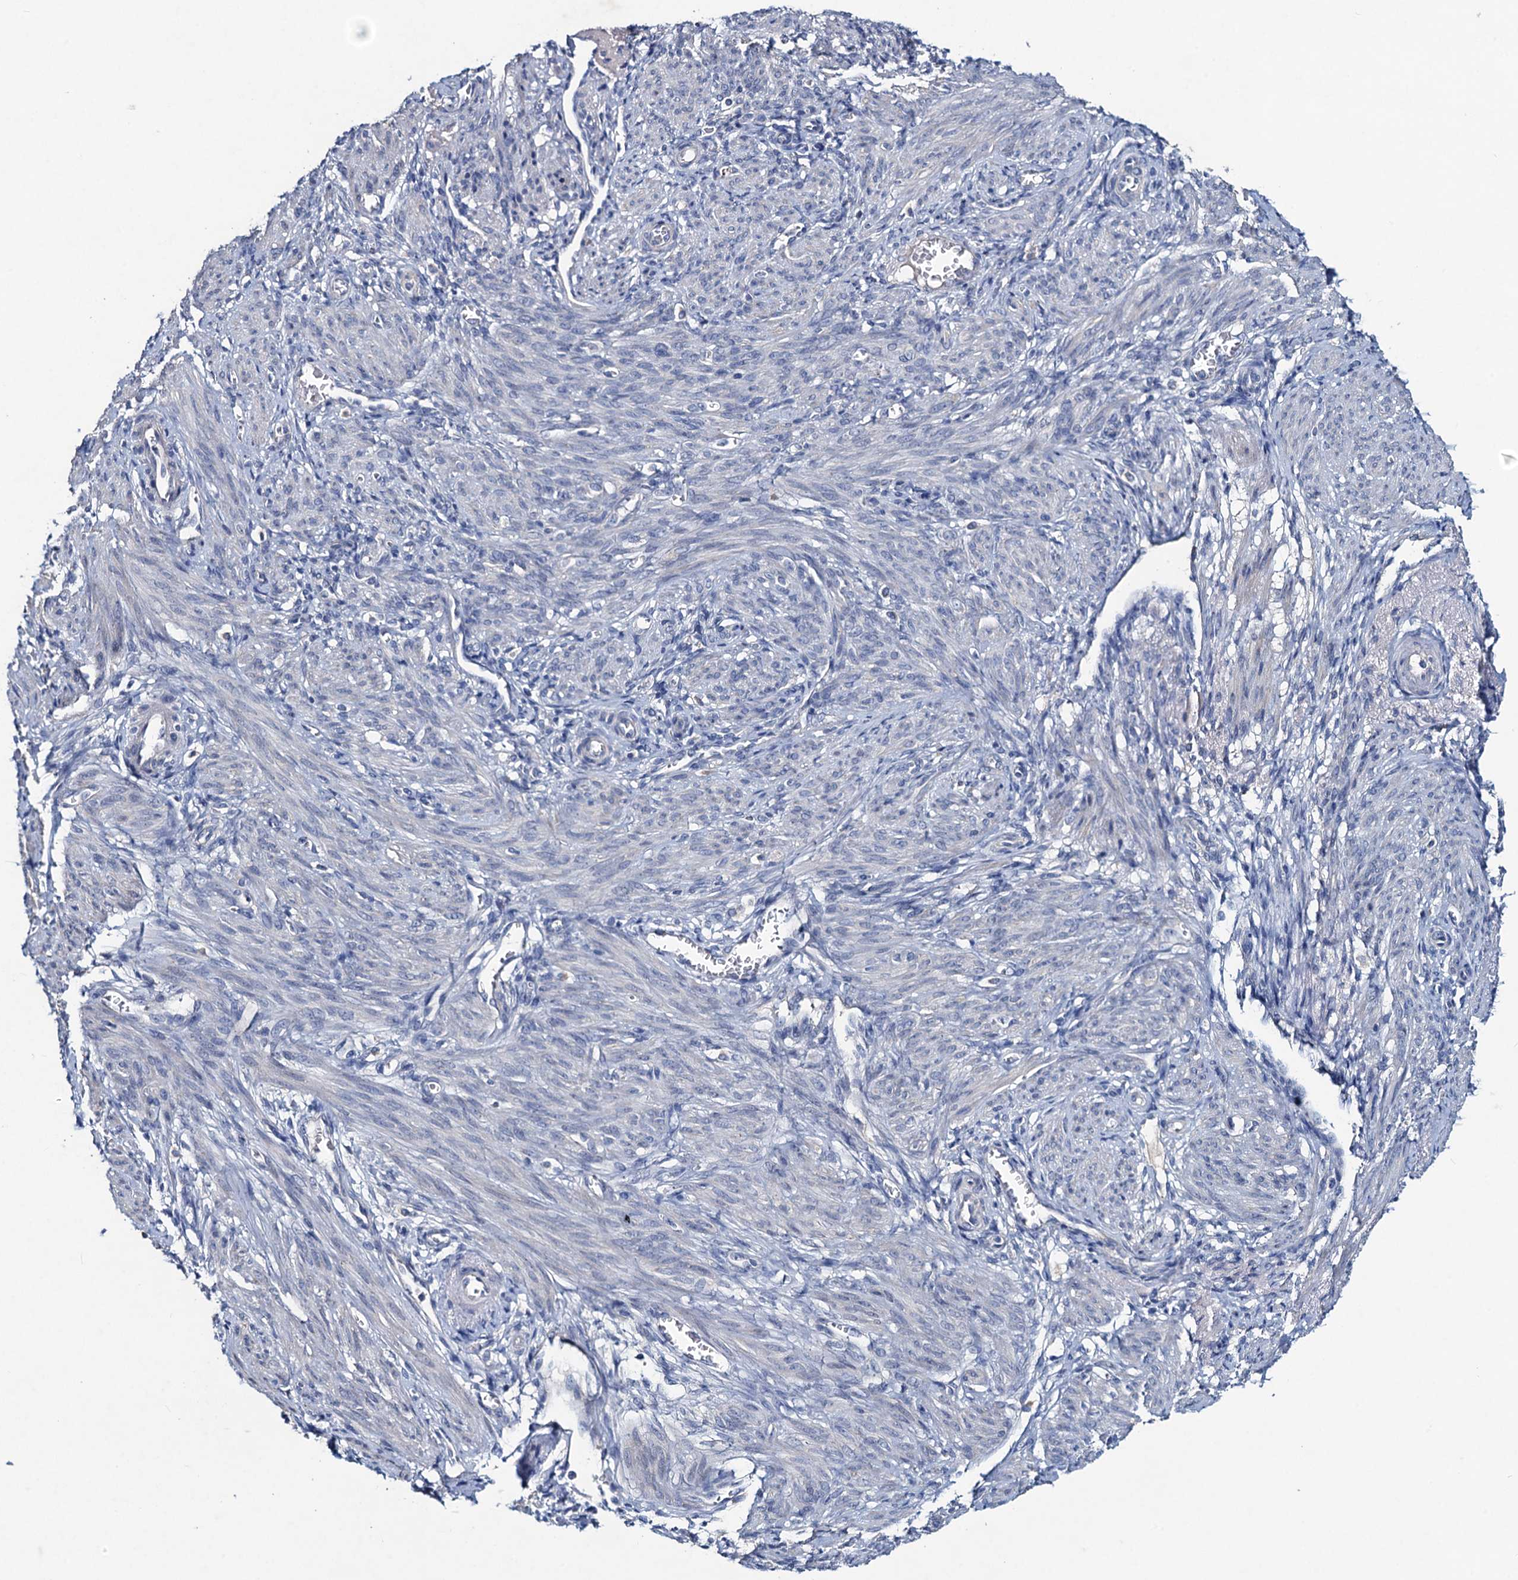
{"staining": {"intensity": "negative", "quantity": "none", "location": "none"}, "tissue": "smooth muscle", "cell_type": "Smooth muscle cells", "image_type": "normal", "snomed": [{"axis": "morphology", "description": "Normal tissue, NOS"}, {"axis": "topography", "description": "Smooth muscle"}], "caption": "Immunohistochemistry (IHC) photomicrograph of unremarkable smooth muscle stained for a protein (brown), which reveals no positivity in smooth muscle cells.", "gene": "RTKN2", "patient": {"sex": "female", "age": 39}}